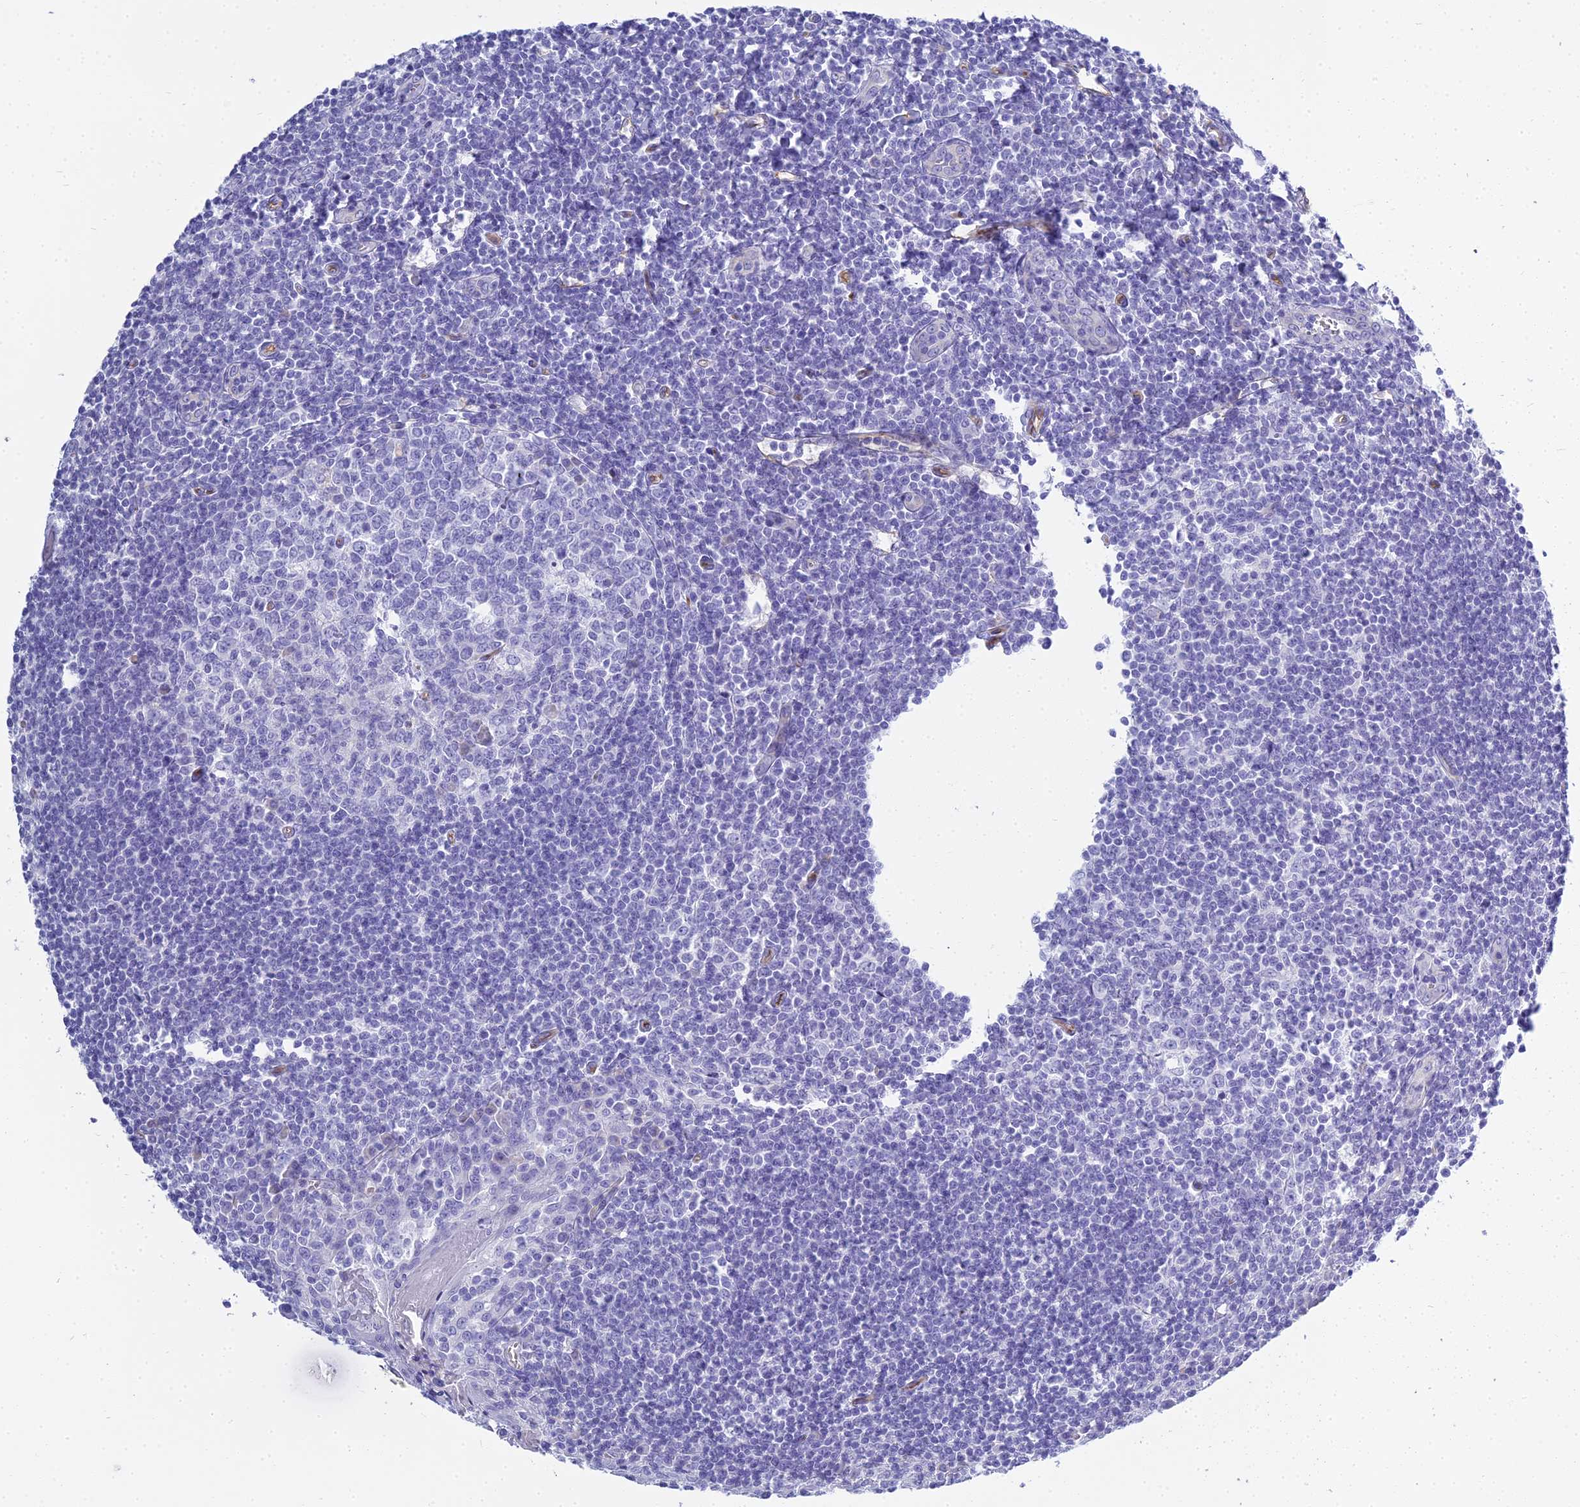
{"staining": {"intensity": "negative", "quantity": "none", "location": "none"}, "tissue": "tonsil", "cell_type": "Germinal center cells", "image_type": "normal", "snomed": [{"axis": "morphology", "description": "Normal tissue, NOS"}, {"axis": "topography", "description": "Tonsil"}], "caption": "High magnification brightfield microscopy of normal tonsil stained with DAB (brown) and counterstained with hematoxylin (blue): germinal center cells show no significant staining.", "gene": "NINJ1", "patient": {"sex": "male", "age": 27}}